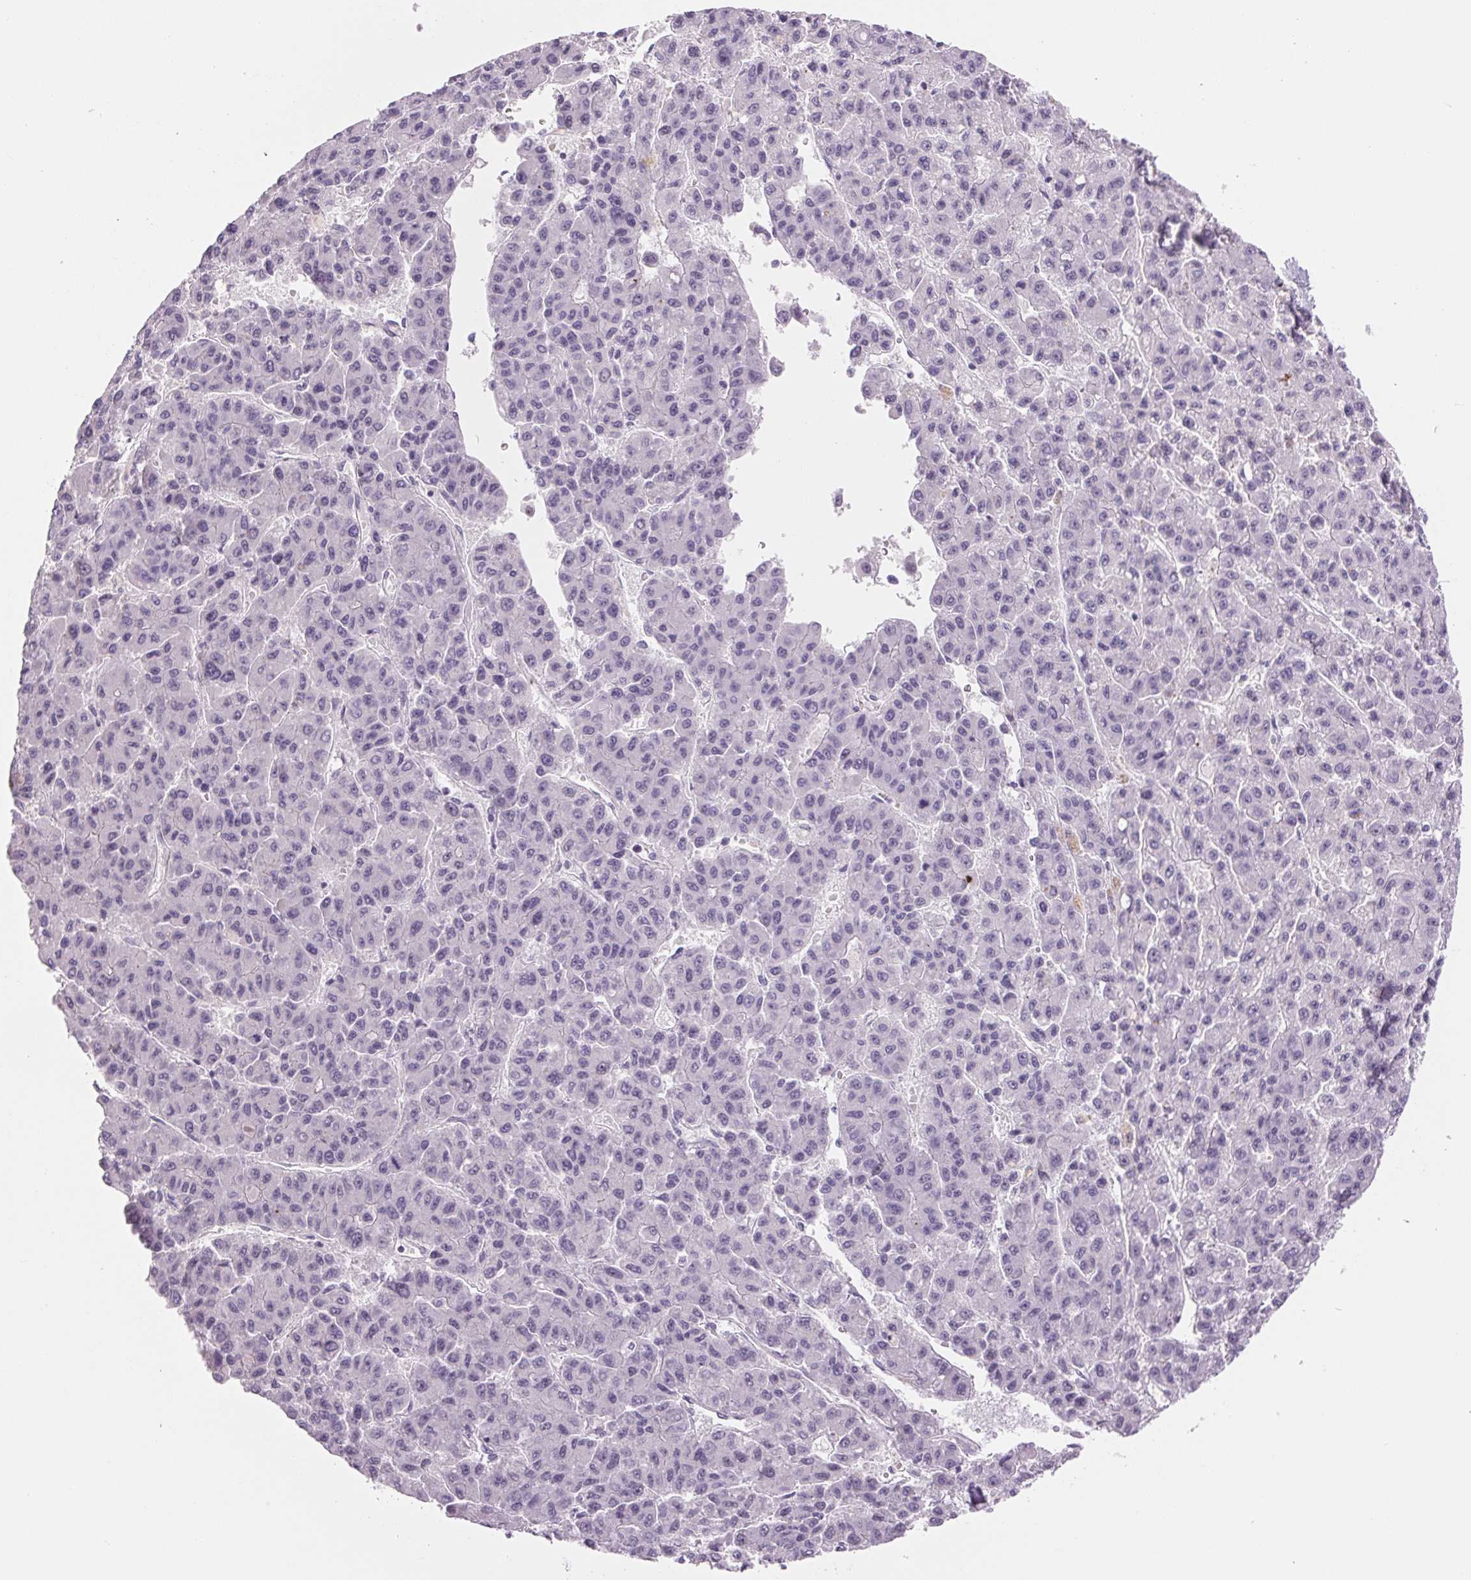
{"staining": {"intensity": "negative", "quantity": "none", "location": "none"}, "tissue": "liver cancer", "cell_type": "Tumor cells", "image_type": "cancer", "snomed": [{"axis": "morphology", "description": "Carcinoma, Hepatocellular, NOS"}, {"axis": "topography", "description": "Liver"}], "caption": "High magnification brightfield microscopy of liver cancer stained with DAB (3,3'-diaminobenzidine) (brown) and counterstained with hematoxylin (blue): tumor cells show no significant positivity.", "gene": "ZC3H14", "patient": {"sex": "male", "age": 70}}